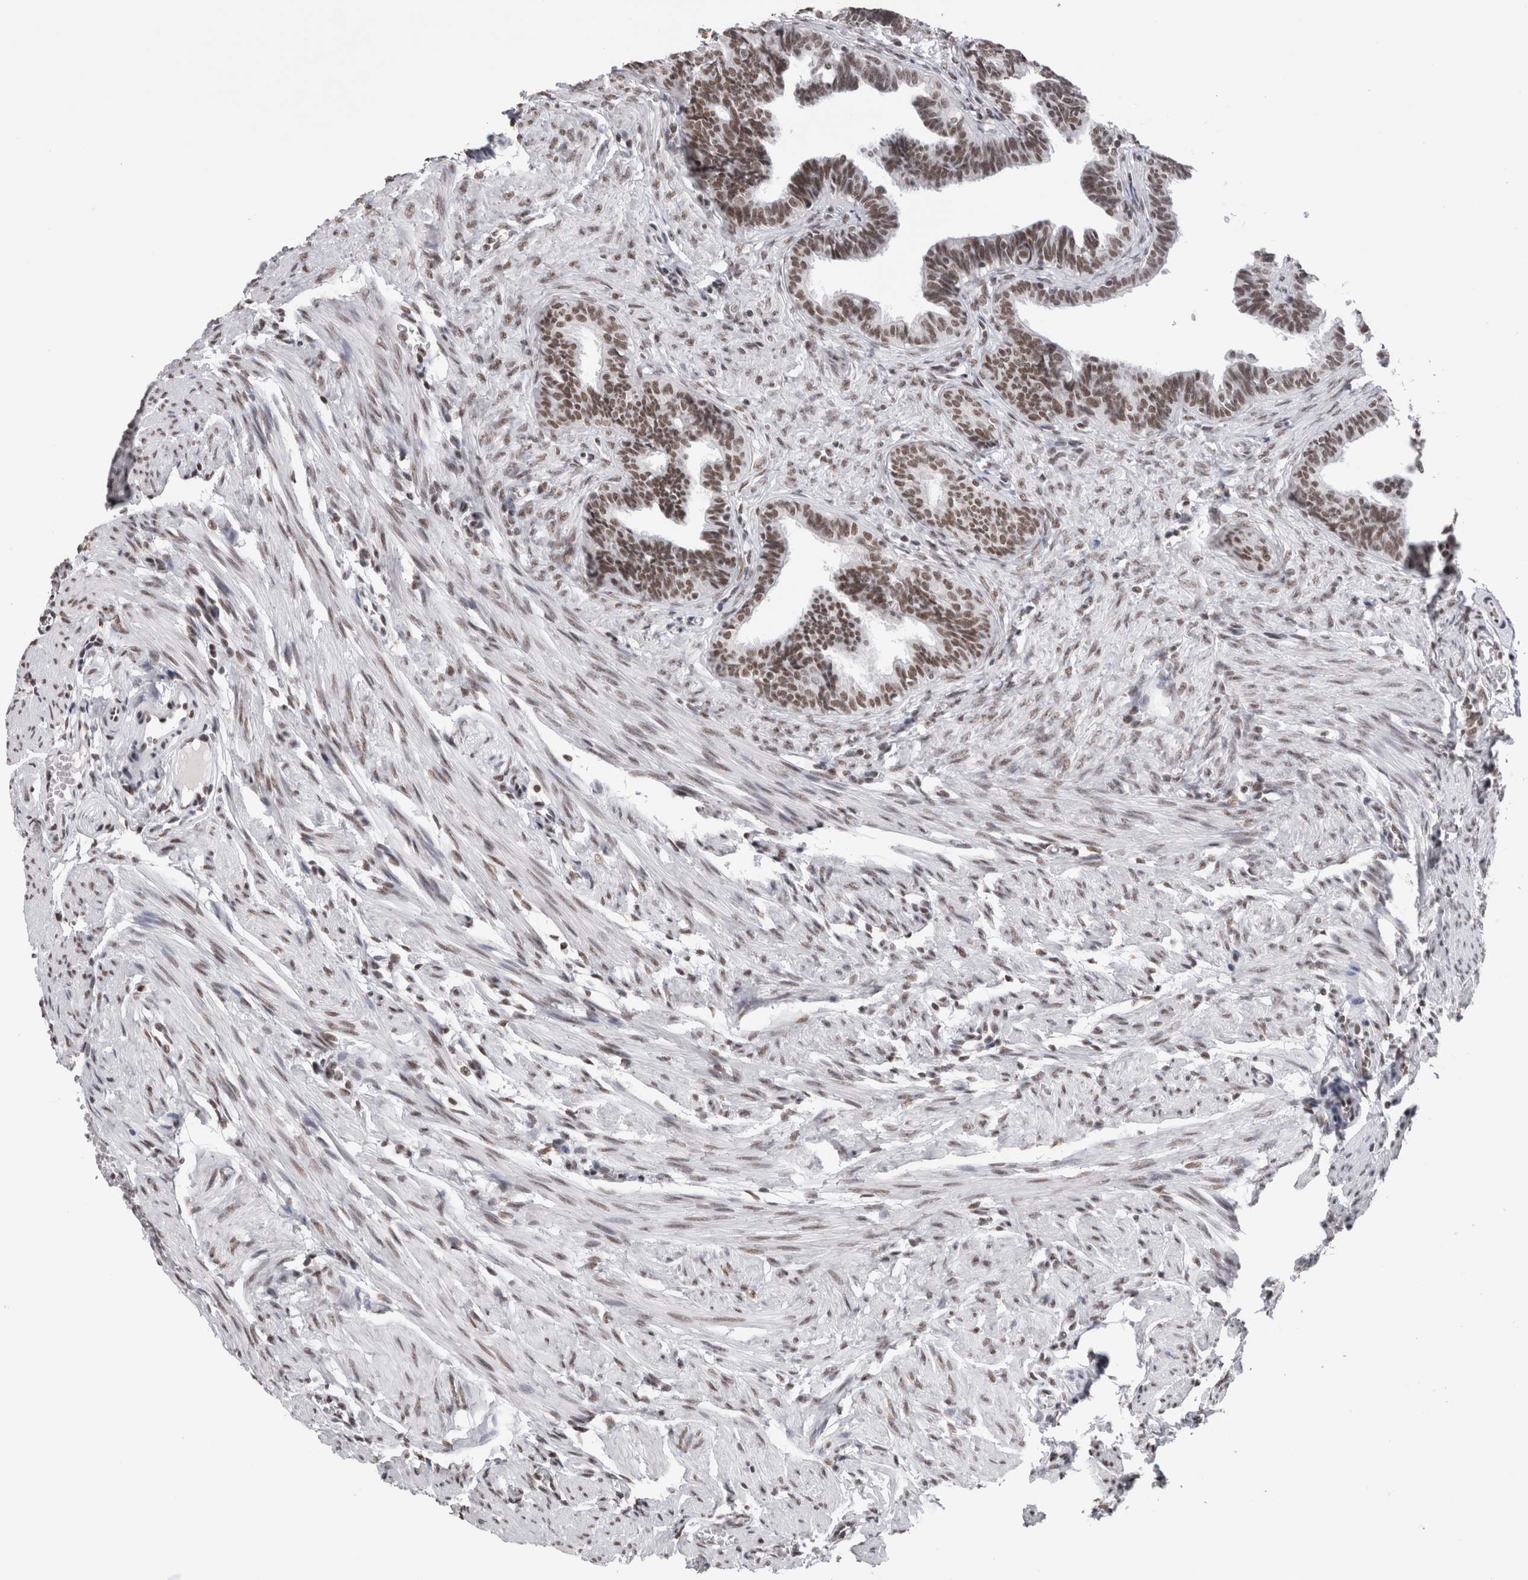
{"staining": {"intensity": "moderate", "quantity": ">75%", "location": "nuclear"}, "tissue": "fallopian tube", "cell_type": "Glandular cells", "image_type": "normal", "snomed": [{"axis": "morphology", "description": "Normal tissue, NOS"}, {"axis": "topography", "description": "Fallopian tube"}, {"axis": "topography", "description": "Ovary"}], "caption": "Moderate nuclear positivity is identified in about >75% of glandular cells in benign fallopian tube. Immunohistochemistry (ihc) stains the protein of interest in brown and the nuclei are stained blue.", "gene": "SMC1A", "patient": {"sex": "female", "age": 23}}